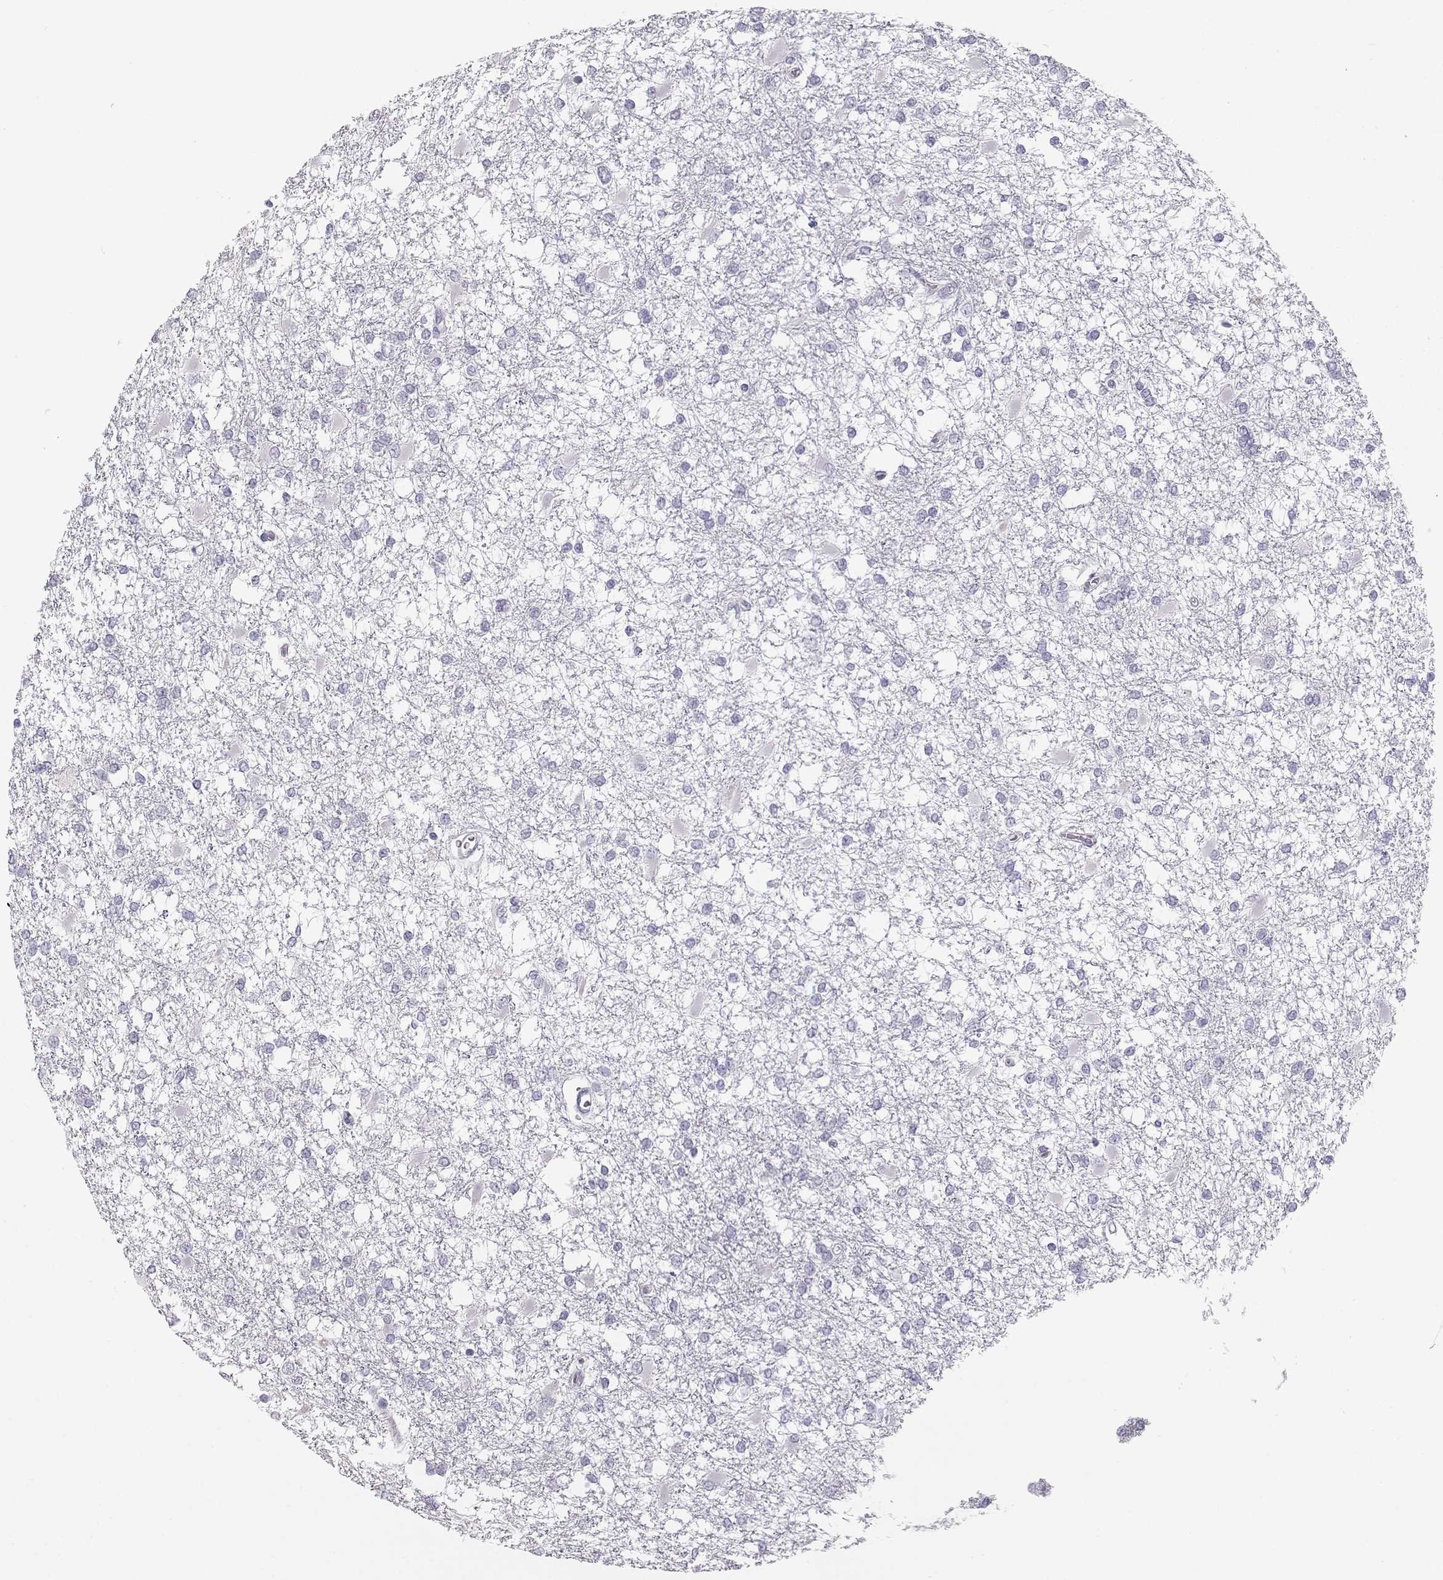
{"staining": {"intensity": "negative", "quantity": "none", "location": "none"}, "tissue": "glioma", "cell_type": "Tumor cells", "image_type": "cancer", "snomed": [{"axis": "morphology", "description": "Glioma, malignant, High grade"}, {"axis": "topography", "description": "Cerebral cortex"}], "caption": "This is an immunohistochemistry (IHC) photomicrograph of human glioma. There is no expression in tumor cells.", "gene": "NUTM1", "patient": {"sex": "male", "age": 79}}